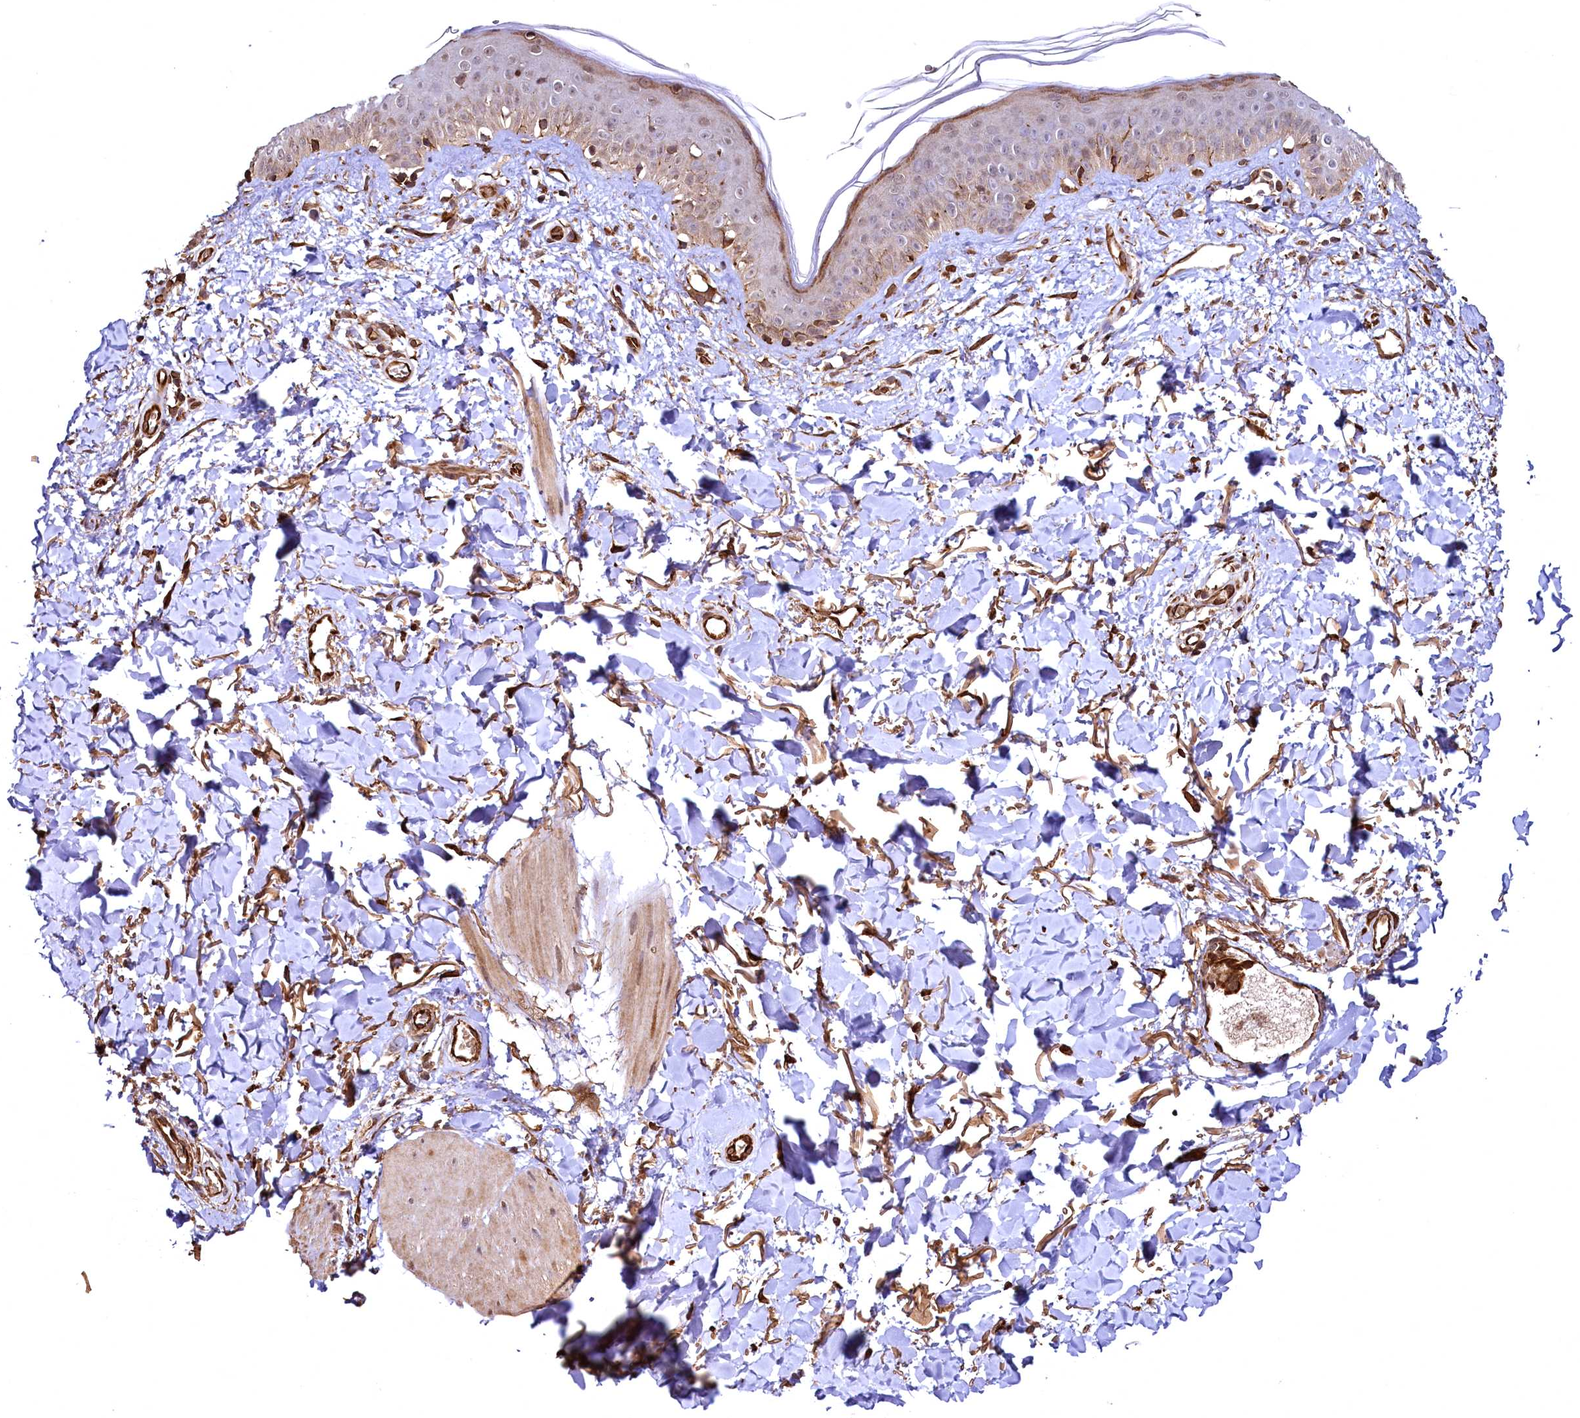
{"staining": {"intensity": "moderate", "quantity": ">75%", "location": "cytoplasmic/membranous"}, "tissue": "skin", "cell_type": "Fibroblasts", "image_type": "normal", "snomed": [{"axis": "morphology", "description": "Normal tissue, NOS"}, {"axis": "topography", "description": "Skin"}], "caption": "Approximately >75% of fibroblasts in benign skin demonstrate moderate cytoplasmic/membranous protein staining as visualized by brown immunohistochemical staining.", "gene": "TBCEL", "patient": {"sex": "female", "age": 58}}